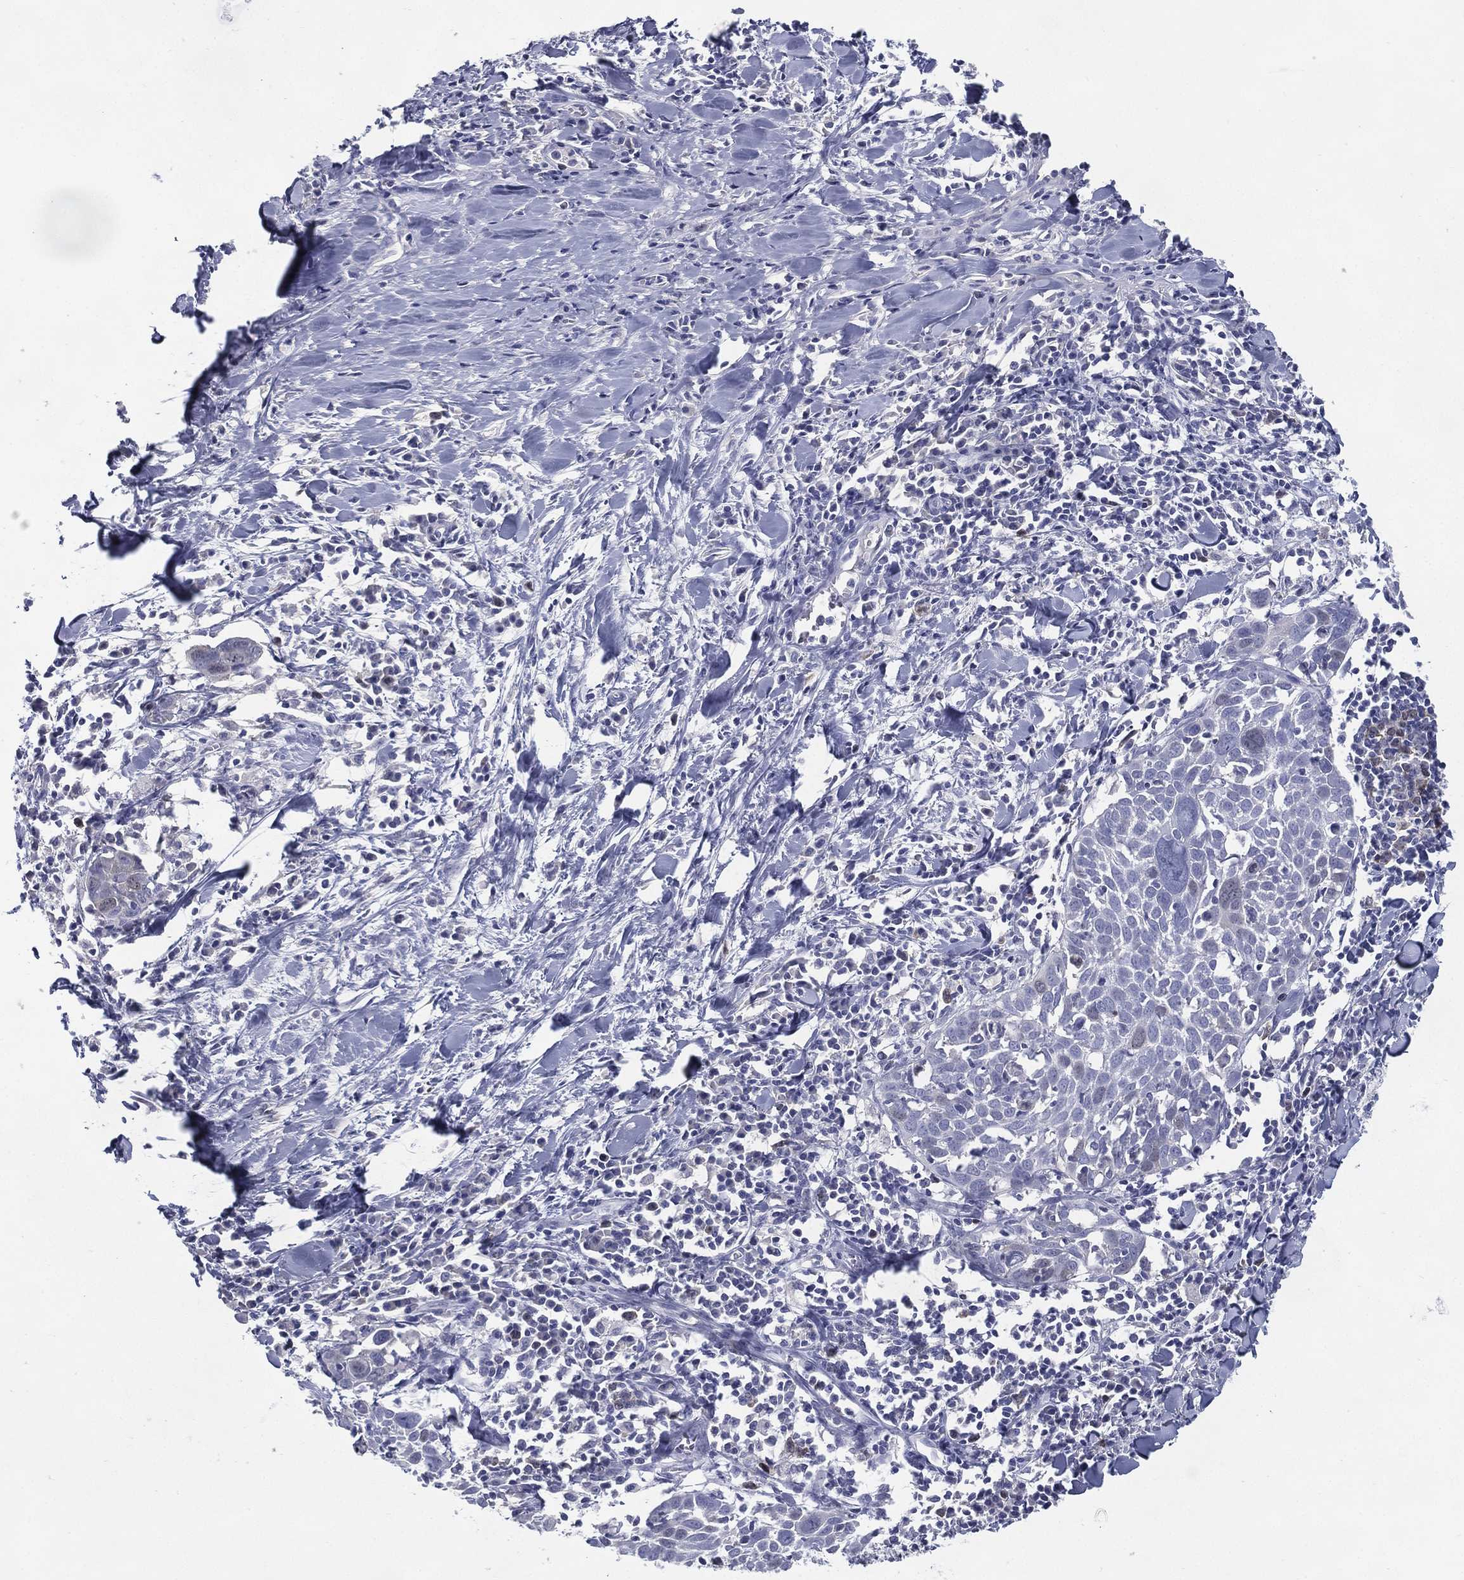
{"staining": {"intensity": "negative", "quantity": "none", "location": "none"}, "tissue": "lung cancer", "cell_type": "Tumor cells", "image_type": "cancer", "snomed": [{"axis": "morphology", "description": "Squamous cell carcinoma, NOS"}, {"axis": "topography", "description": "Lung"}], "caption": "Lung squamous cell carcinoma stained for a protein using immunohistochemistry exhibits no positivity tumor cells.", "gene": "KIF2C", "patient": {"sex": "male", "age": 57}}